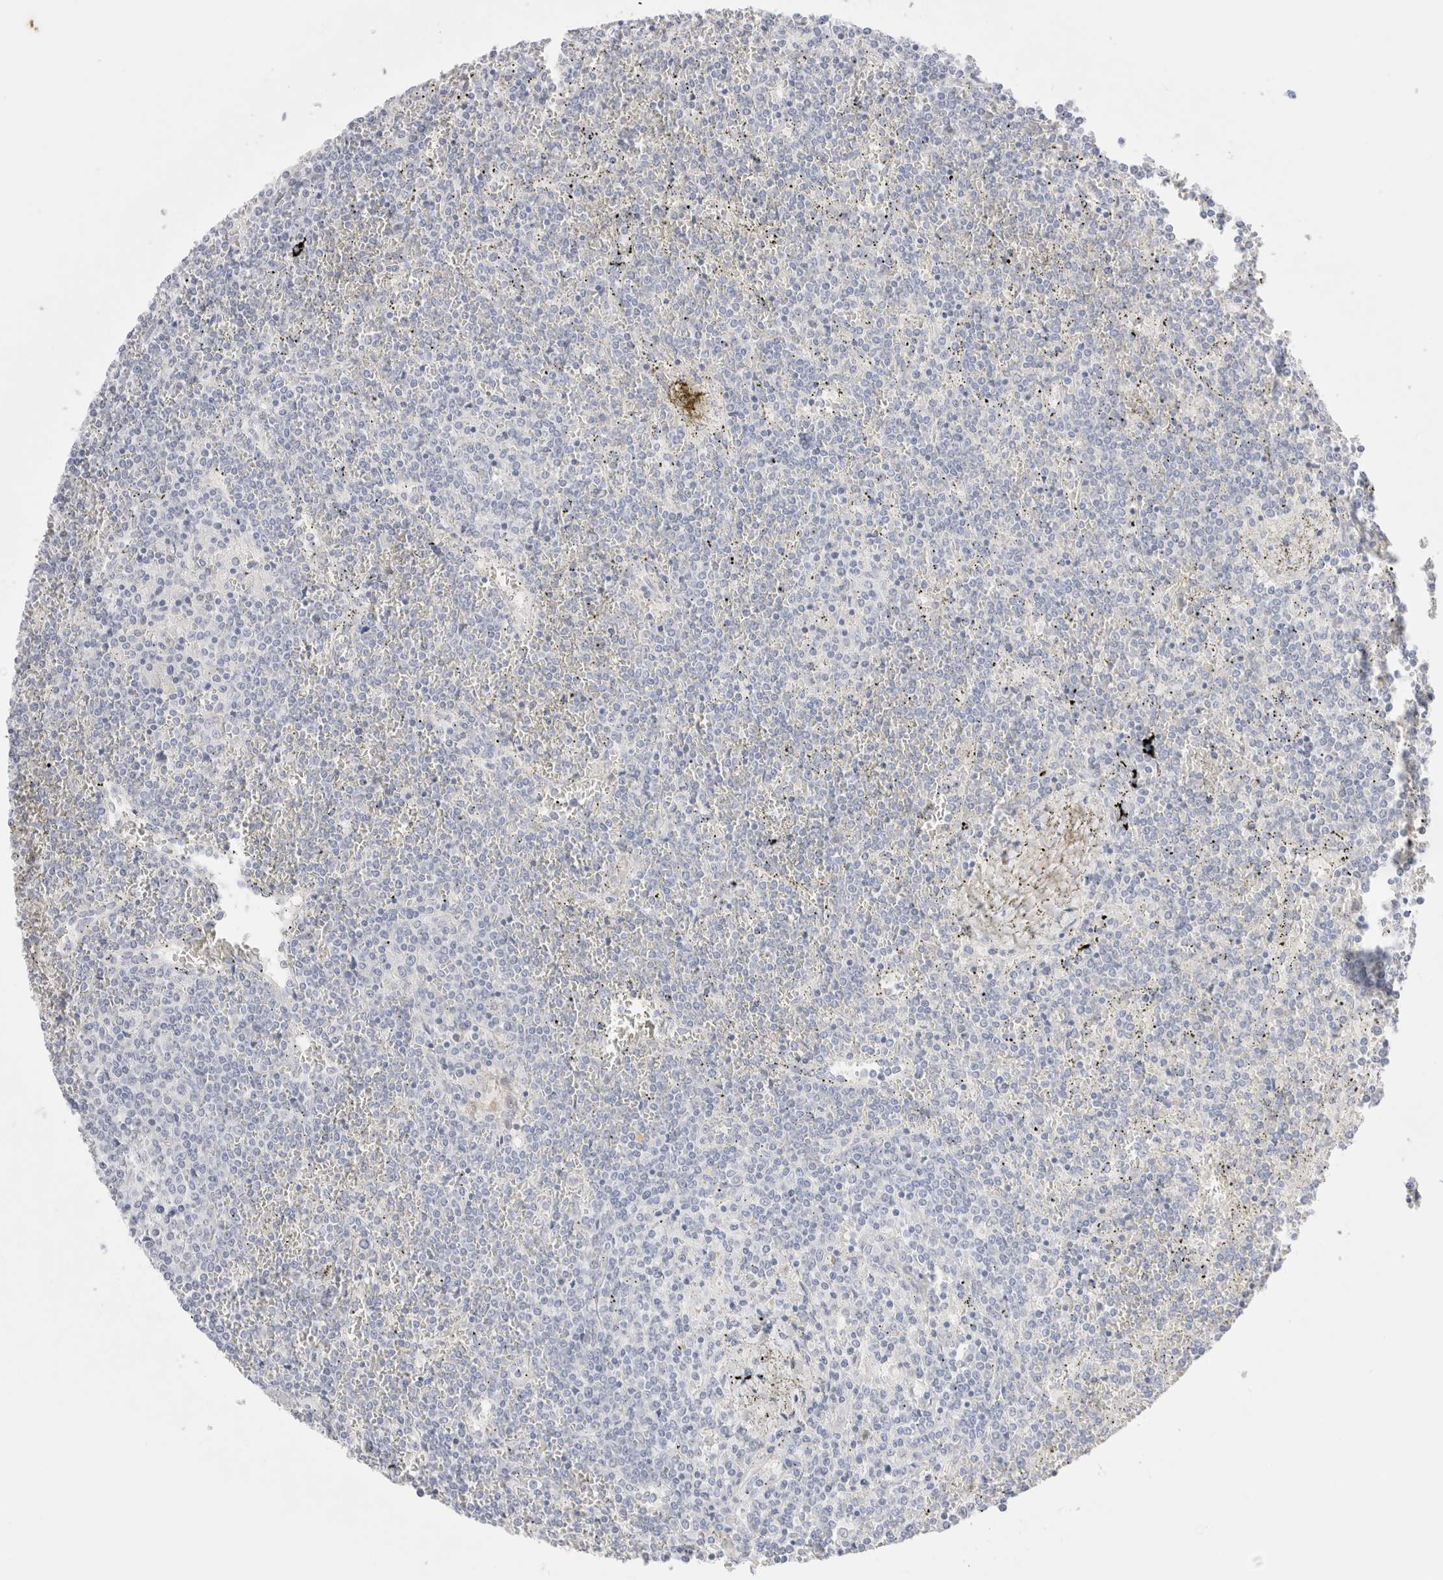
{"staining": {"intensity": "negative", "quantity": "none", "location": "none"}, "tissue": "lymphoma", "cell_type": "Tumor cells", "image_type": "cancer", "snomed": [{"axis": "morphology", "description": "Malignant lymphoma, non-Hodgkin's type, Low grade"}, {"axis": "topography", "description": "Spleen"}], "caption": "Immunohistochemical staining of malignant lymphoma, non-Hodgkin's type (low-grade) demonstrates no significant expression in tumor cells.", "gene": "EPCAM", "patient": {"sex": "female", "age": 19}}